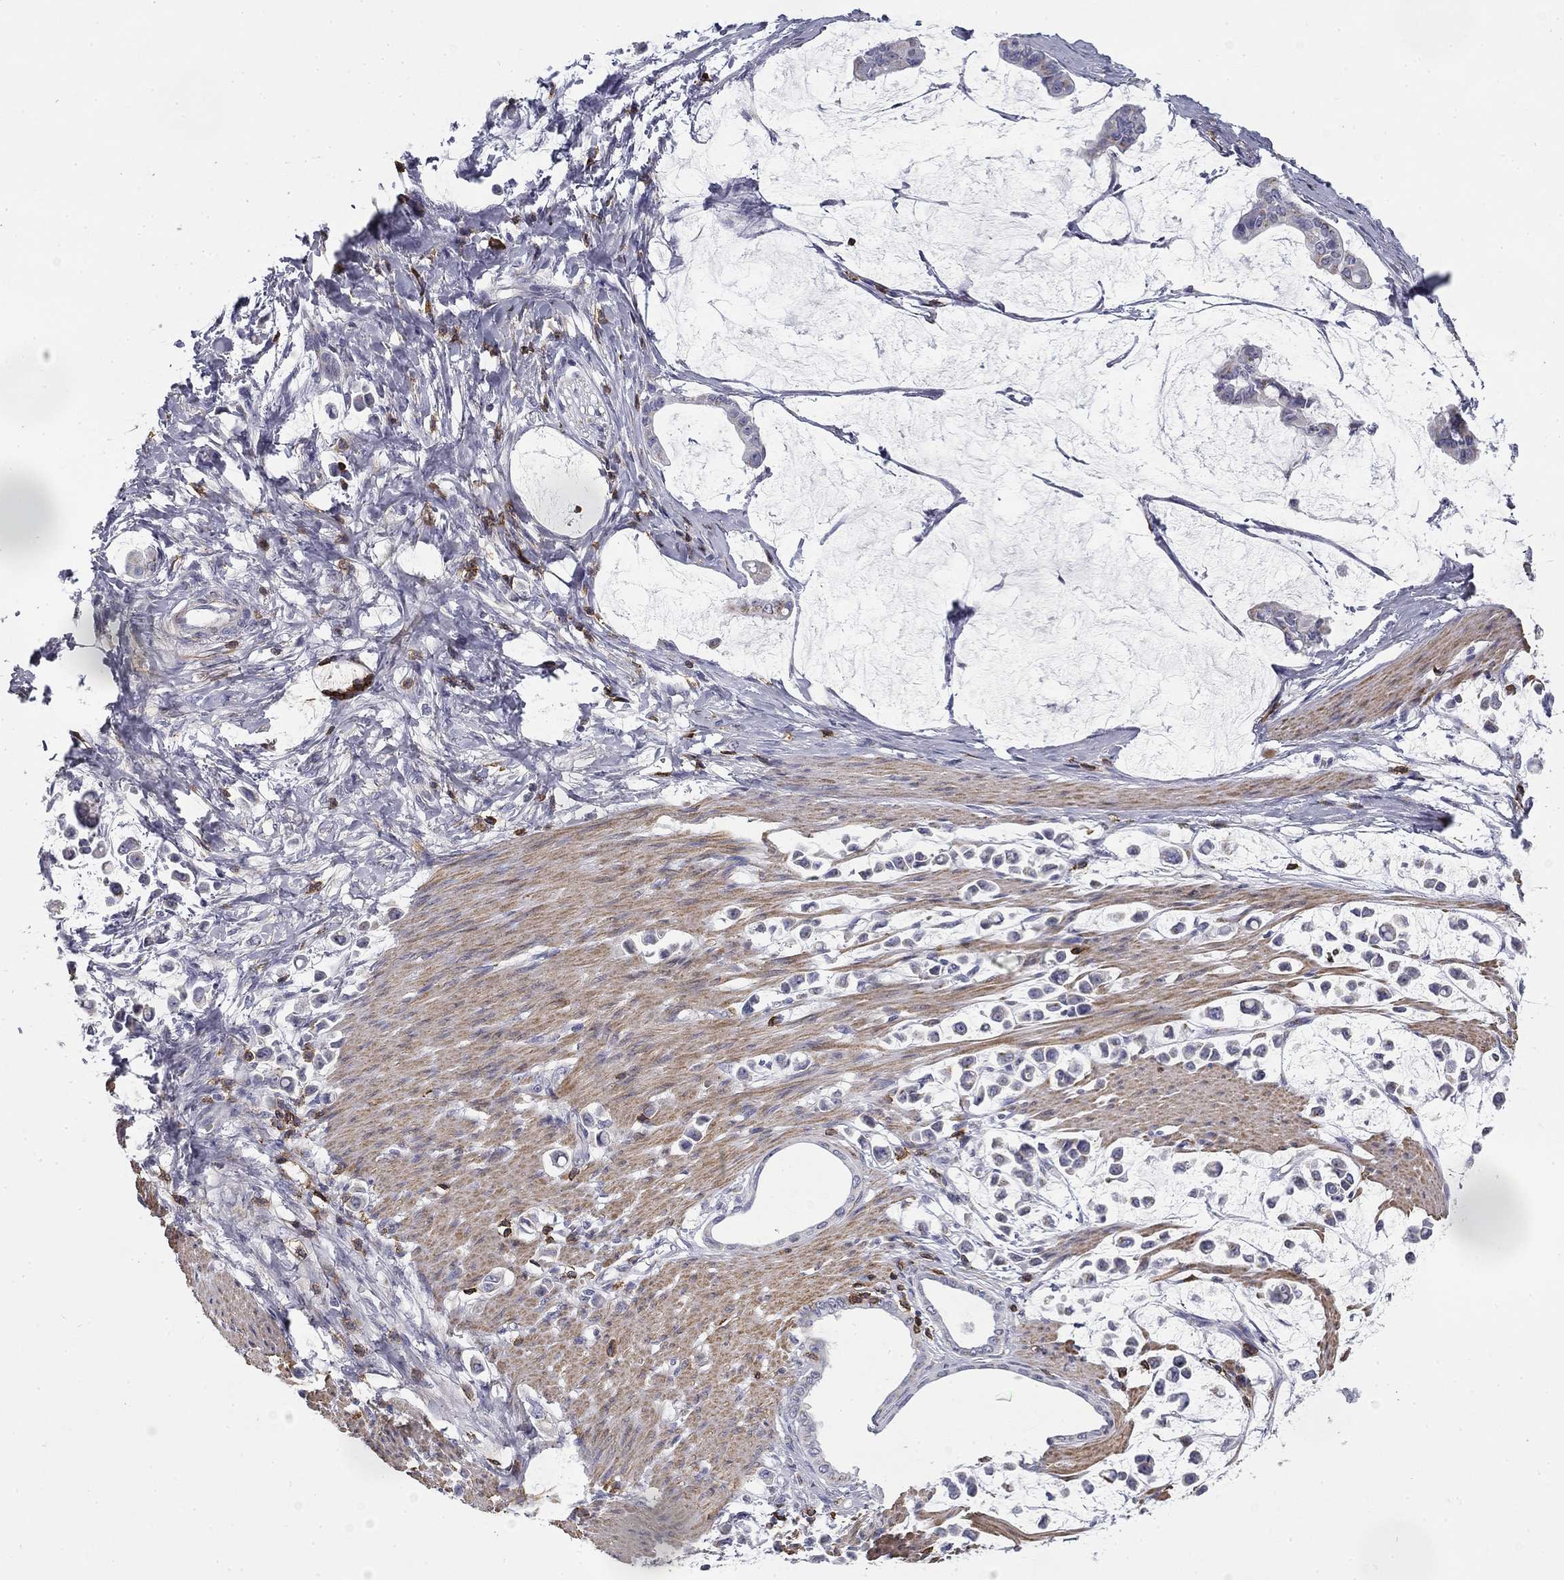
{"staining": {"intensity": "negative", "quantity": "none", "location": "none"}, "tissue": "stomach cancer", "cell_type": "Tumor cells", "image_type": "cancer", "snomed": [{"axis": "morphology", "description": "Adenocarcinoma, NOS"}, {"axis": "topography", "description": "Stomach"}], "caption": "Immunohistochemistry photomicrograph of neoplastic tissue: adenocarcinoma (stomach) stained with DAB (3,3'-diaminobenzidine) displays no significant protein staining in tumor cells.", "gene": "TRAT1", "patient": {"sex": "male", "age": 82}}